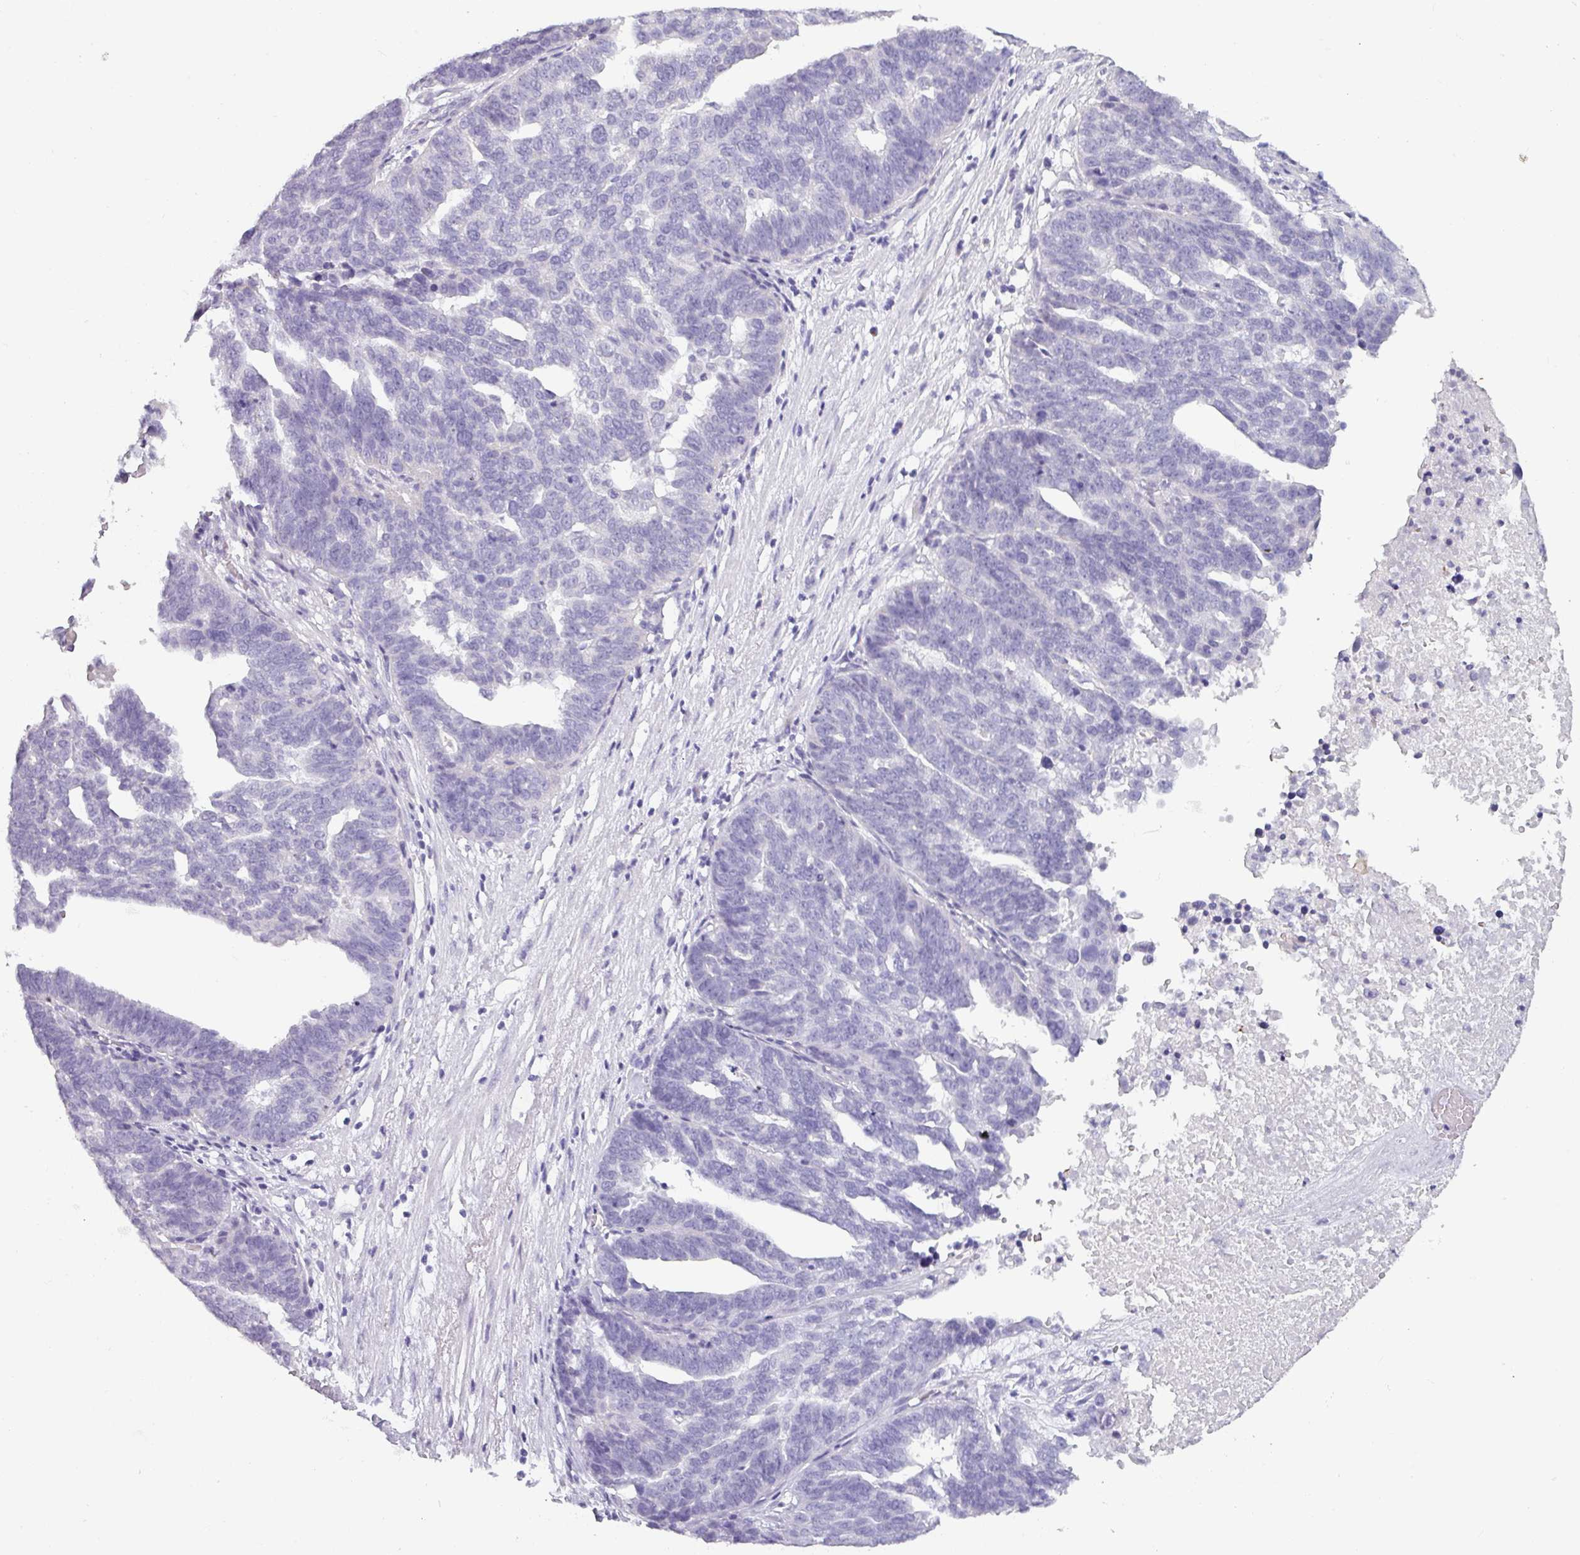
{"staining": {"intensity": "negative", "quantity": "none", "location": "none"}, "tissue": "ovarian cancer", "cell_type": "Tumor cells", "image_type": "cancer", "snomed": [{"axis": "morphology", "description": "Cystadenocarcinoma, serous, NOS"}, {"axis": "topography", "description": "Ovary"}], "caption": "Tumor cells are negative for brown protein staining in serous cystadenocarcinoma (ovarian).", "gene": "SLC26A9", "patient": {"sex": "female", "age": 59}}